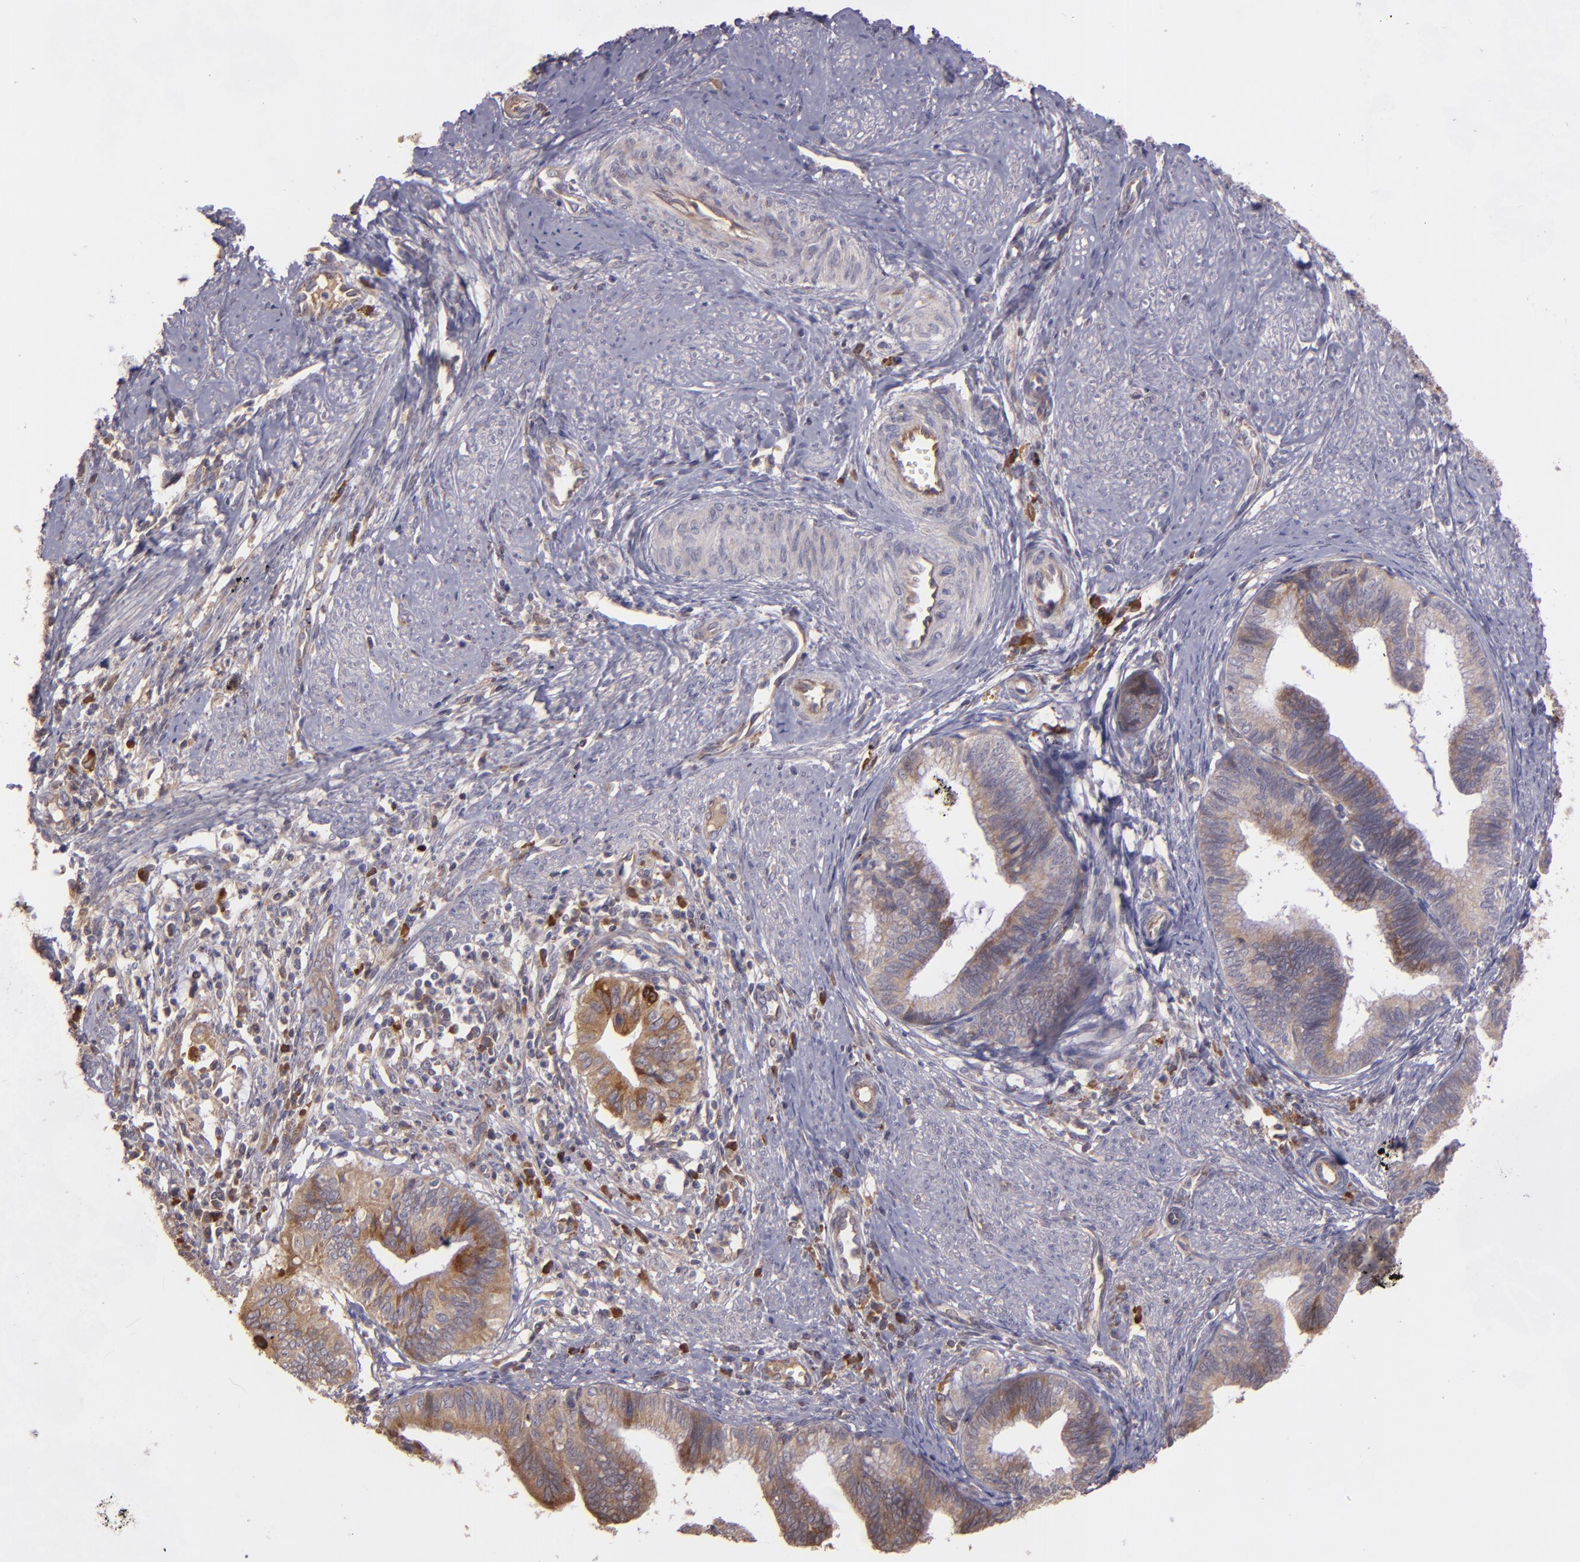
{"staining": {"intensity": "moderate", "quantity": ">75%", "location": "cytoplasmic/membranous"}, "tissue": "cervical cancer", "cell_type": "Tumor cells", "image_type": "cancer", "snomed": [{"axis": "morphology", "description": "Adenocarcinoma, NOS"}, {"axis": "topography", "description": "Cervix"}], "caption": "Immunohistochemistry (IHC) image of human cervical adenocarcinoma stained for a protein (brown), which exhibits medium levels of moderate cytoplasmic/membranous staining in approximately >75% of tumor cells.", "gene": "ECE1", "patient": {"sex": "female", "age": 36}}